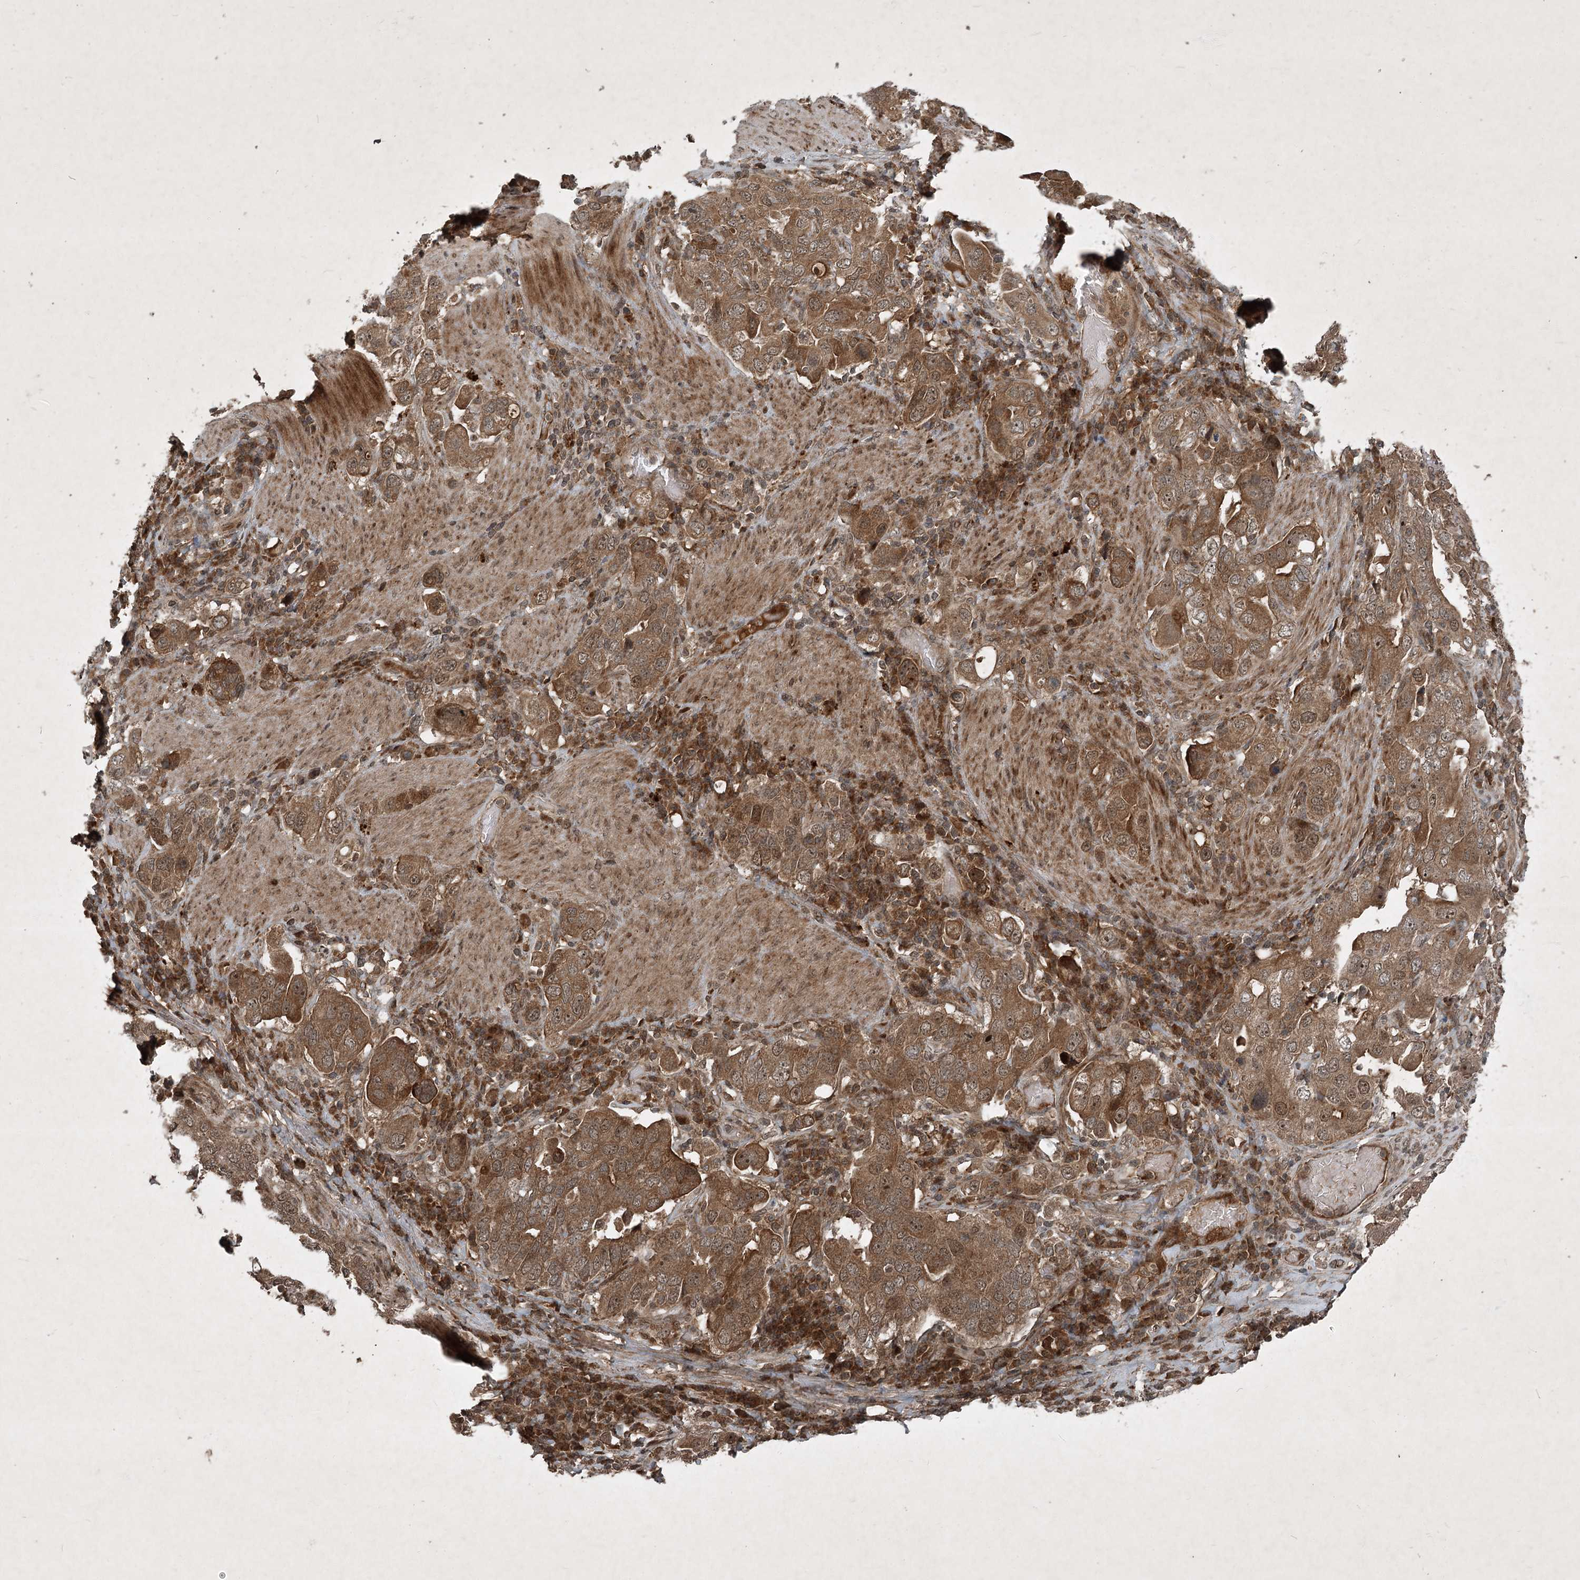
{"staining": {"intensity": "moderate", "quantity": ">75%", "location": "cytoplasmic/membranous"}, "tissue": "stomach cancer", "cell_type": "Tumor cells", "image_type": "cancer", "snomed": [{"axis": "morphology", "description": "Adenocarcinoma, NOS"}, {"axis": "topography", "description": "Stomach, upper"}], "caption": "Approximately >75% of tumor cells in human adenocarcinoma (stomach) reveal moderate cytoplasmic/membranous protein expression as visualized by brown immunohistochemical staining.", "gene": "UNC93A", "patient": {"sex": "male", "age": 62}}